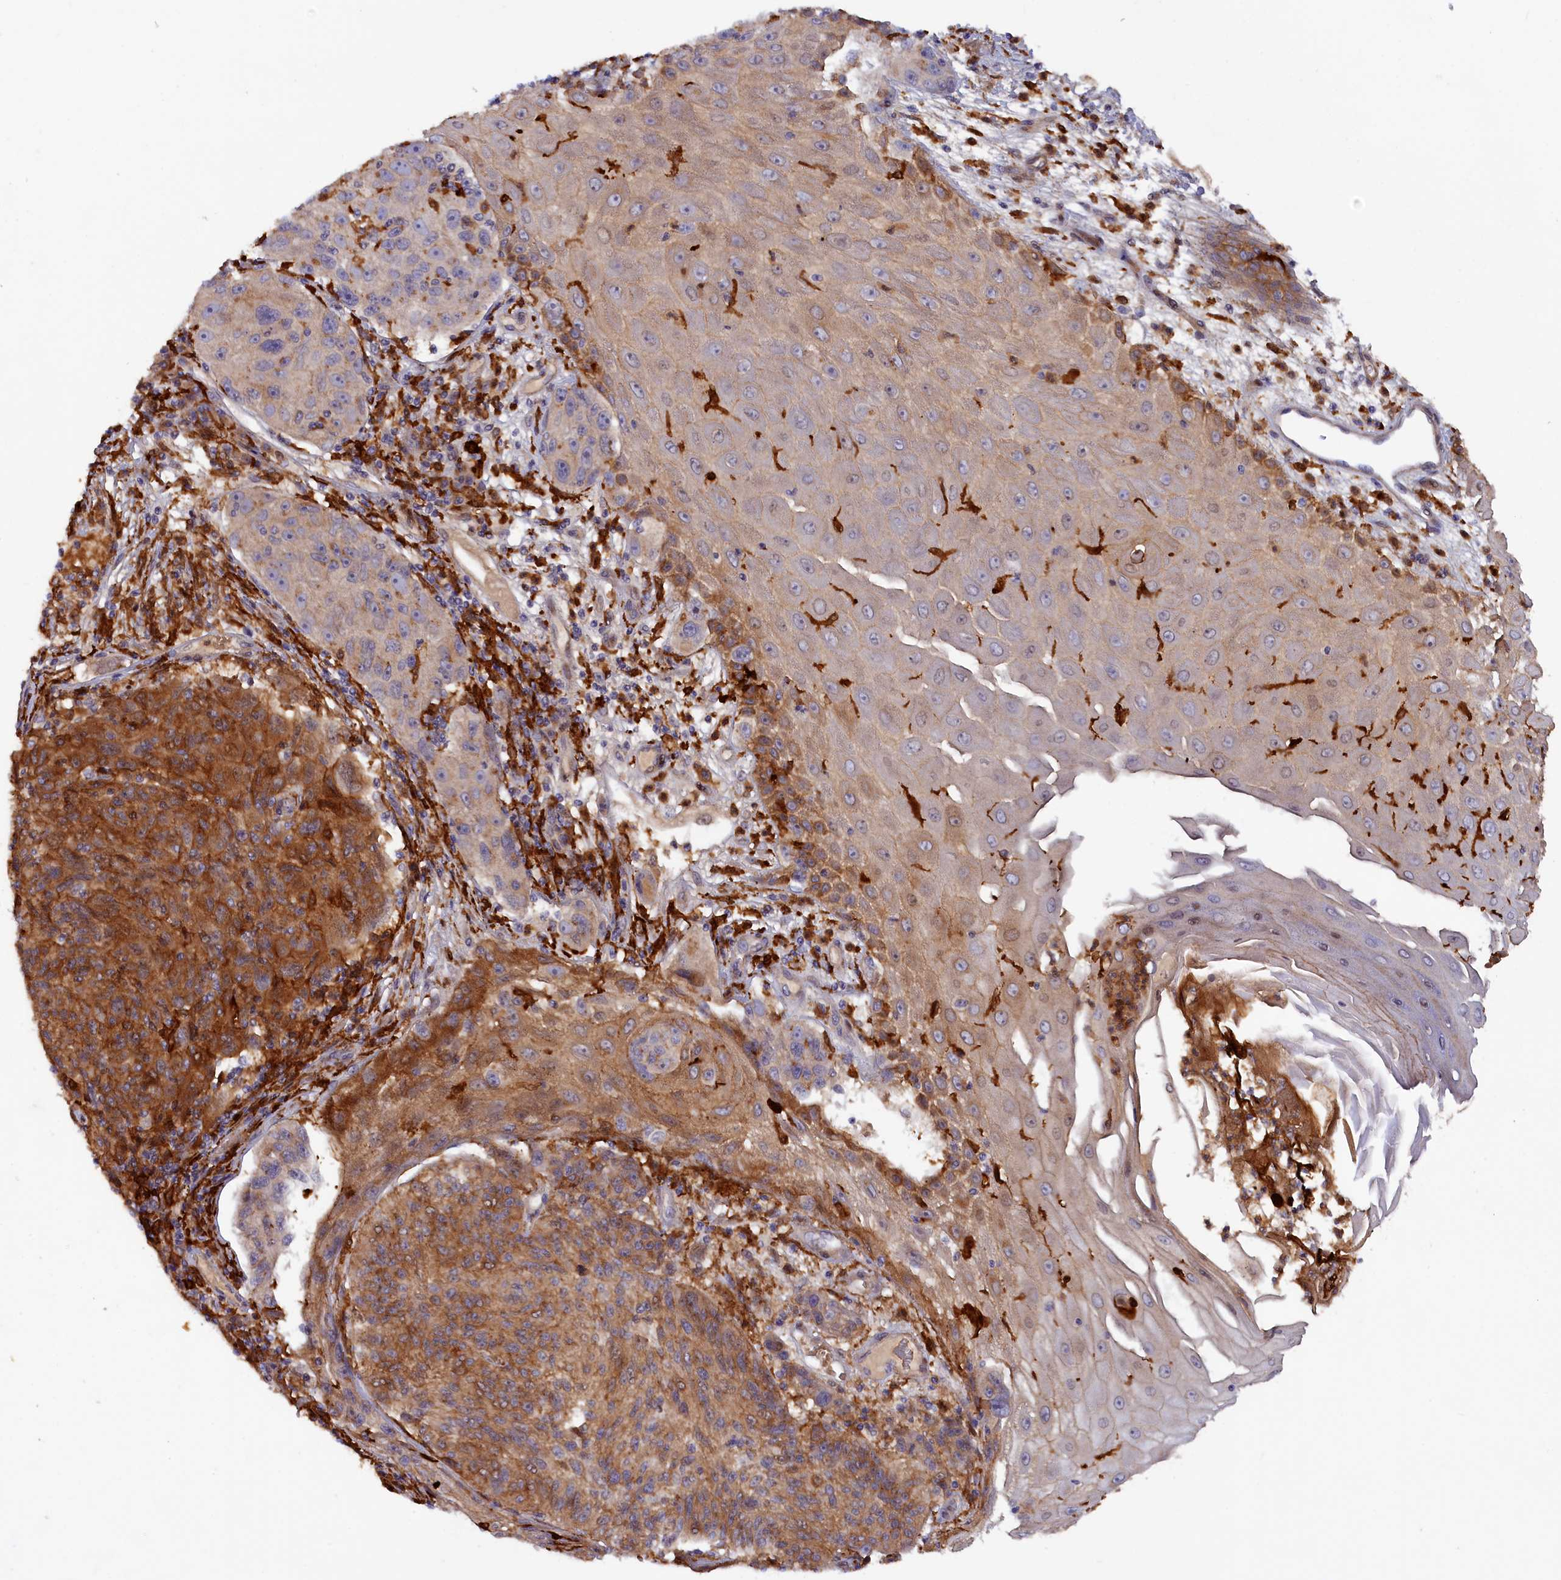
{"staining": {"intensity": "moderate", "quantity": ">75%", "location": "cytoplasmic/membranous"}, "tissue": "melanoma", "cell_type": "Tumor cells", "image_type": "cancer", "snomed": [{"axis": "morphology", "description": "Malignant melanoma, NOS"}, {"axis": "topography", "description": "Skin"}], "caption": "A histopathology image of human malignant melanoma stained for a protein displays moderate cytoplasmic/membranous brown staining in tumor cells. The staining was performed using DAB (3,3'-diaminobenzidine), with brown indicating positive protein expression. Nuclei are stained blue with hematoxylin.", "gene": "FERMT1", "patient": {"sex": "male", "age": 53}}